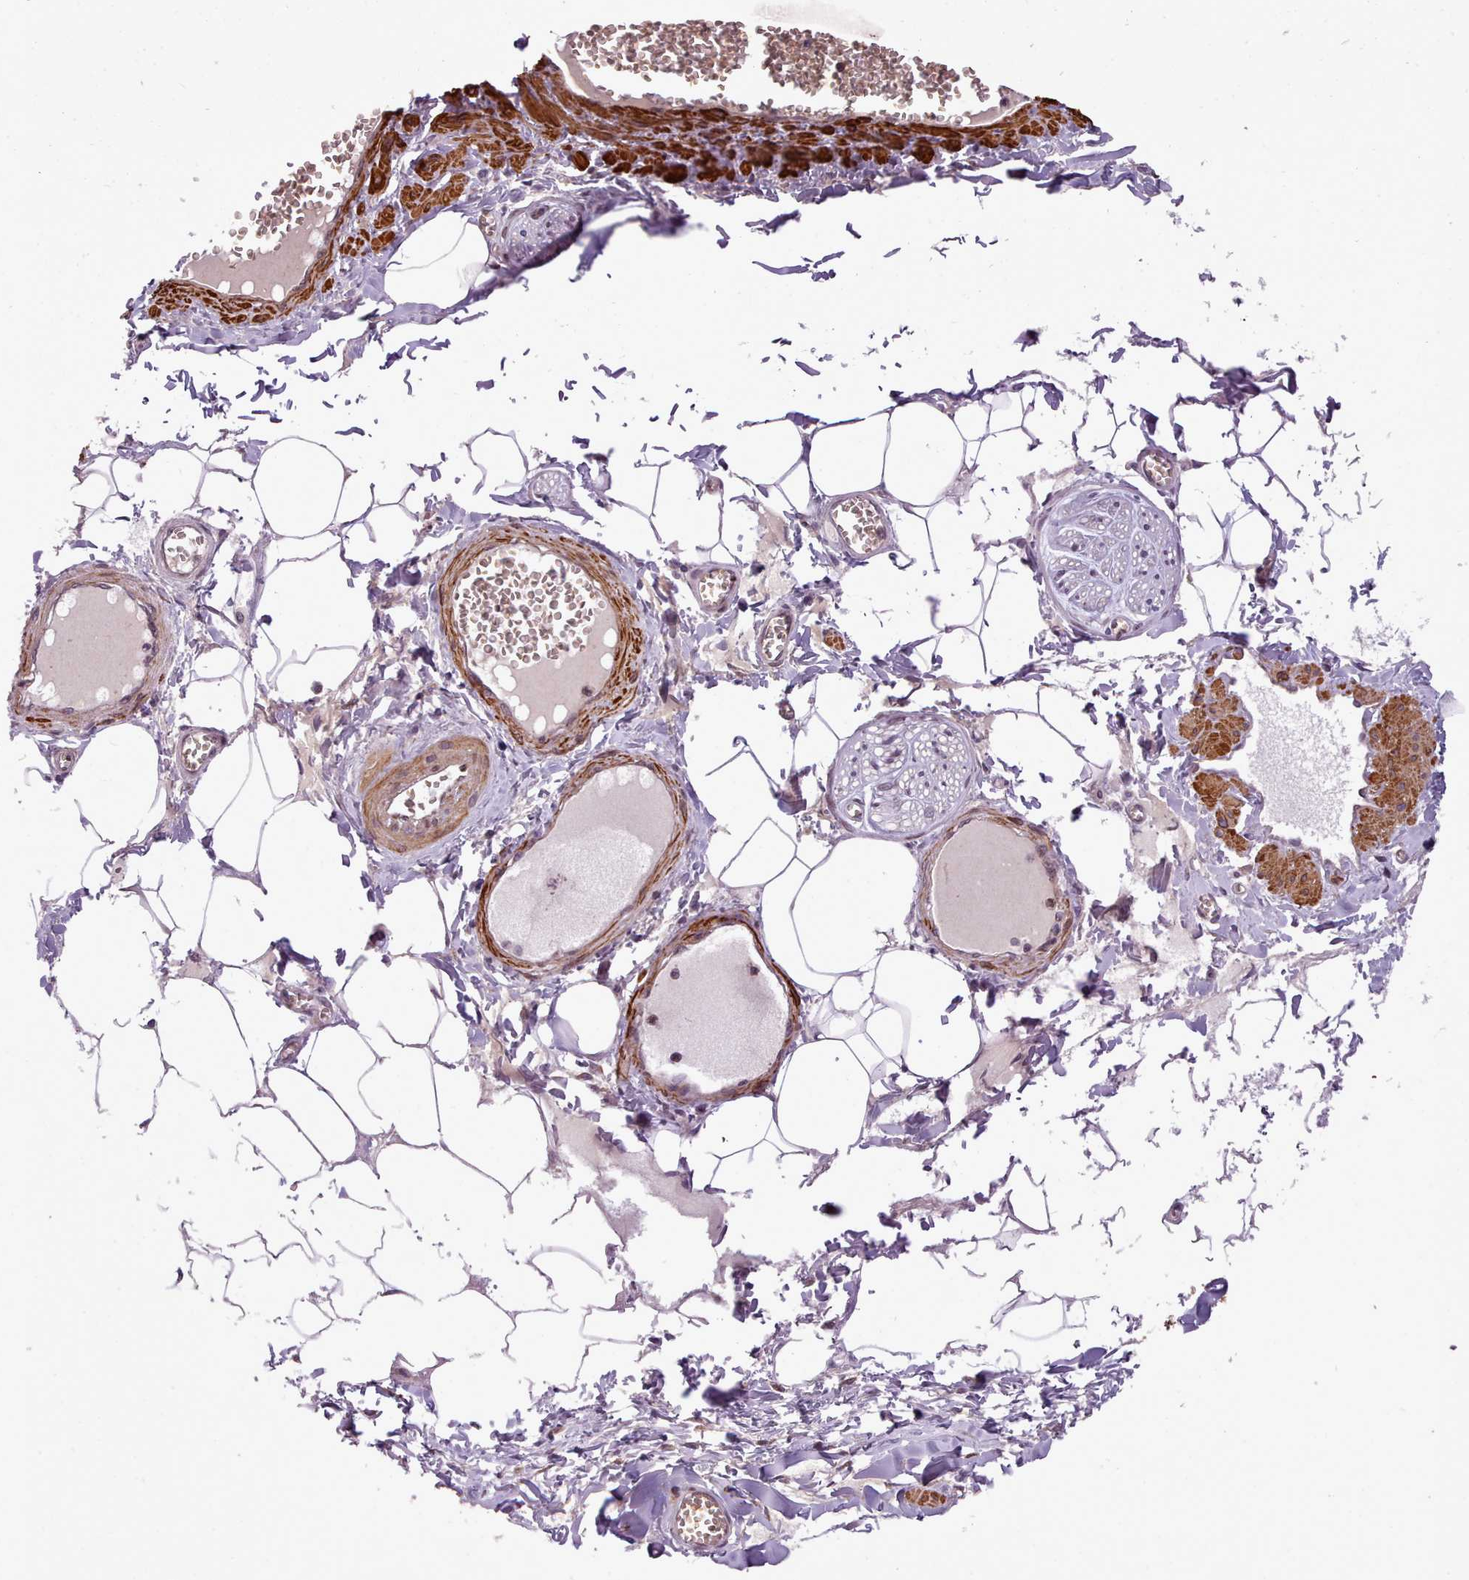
{"staining": {"intensity": "negative", "quantity": "none", "location": "none"}, "tissue": "adipose tissue", "cell_type": "Adipocytes", "image_type": "normal", "snomed": [{"axis": "morphology", "description": "Normal tissue, NOS"}, {"axis": "topography", "description": "Soft tissue"}, {"axis": "topography", "description": "Adipose tissue"}, {"axis": "topography", "description": "Vascular tissue"}, {"axis": "topography", "description": "Peripheral nerve tissue"}], "caption": "This is an immunohistochemistry image of normal human adipose tissue. There is no staining in adipocytes.", "gene": "CABP1", "patient": {"sex": "male", "age": 46}}